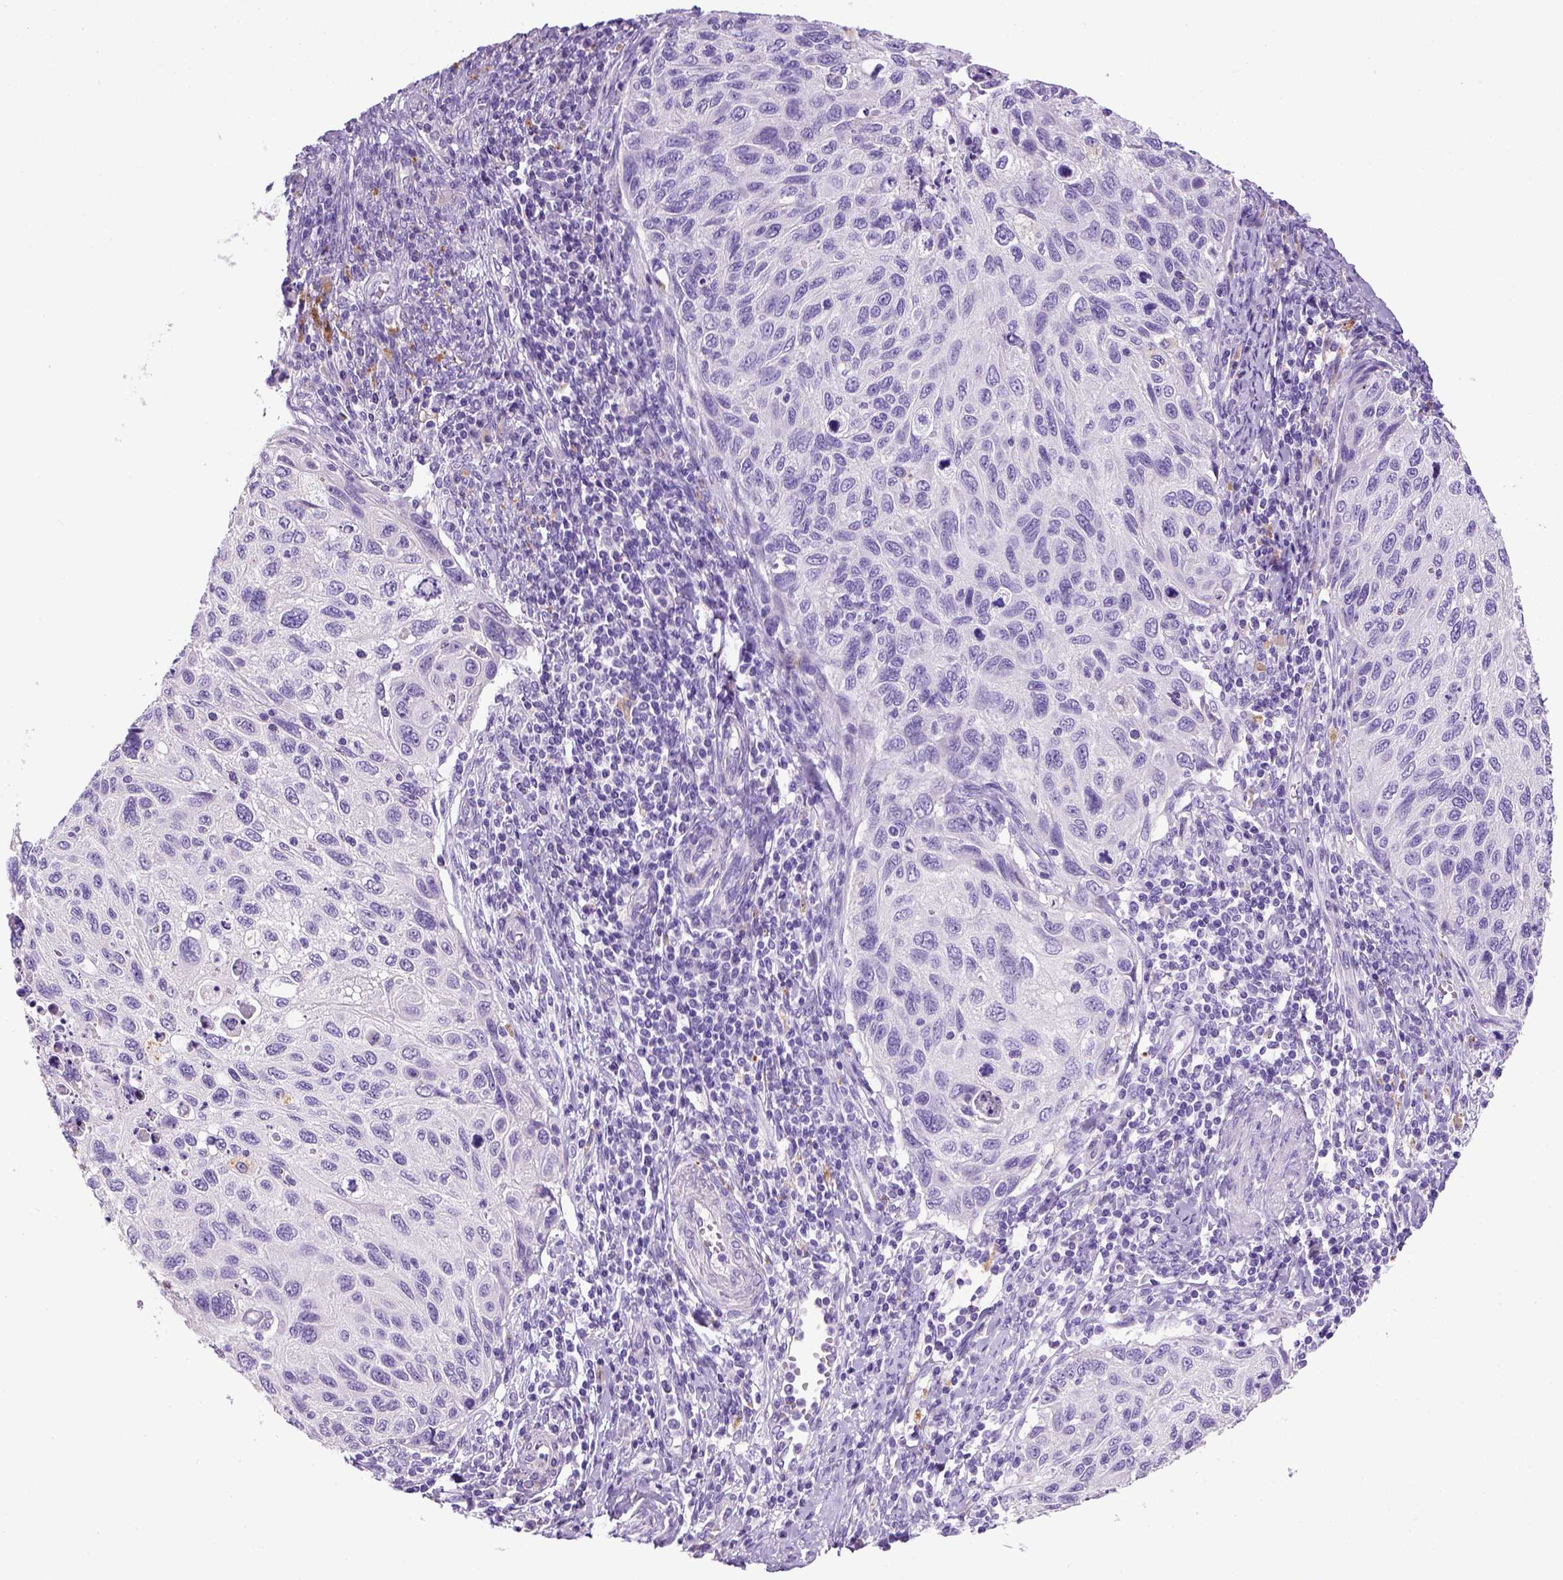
{"staining": {"intensity": "negative", "quantity": "none", "location": "none"}, "tissue": "cervical cancer", "cell_type": "Tumor cells", "image_type": "cancer", "snomed": [{"axis": "morphology", "description": "Squamous cell carcinoma, NOS"}, {"axis": "topography", "description": "Cervix"}], "caption": "There is no significant expression in tumor cells of cervical cancer.", "gene": "KRT71", "patient": {"sex": "female", "age": 70}}